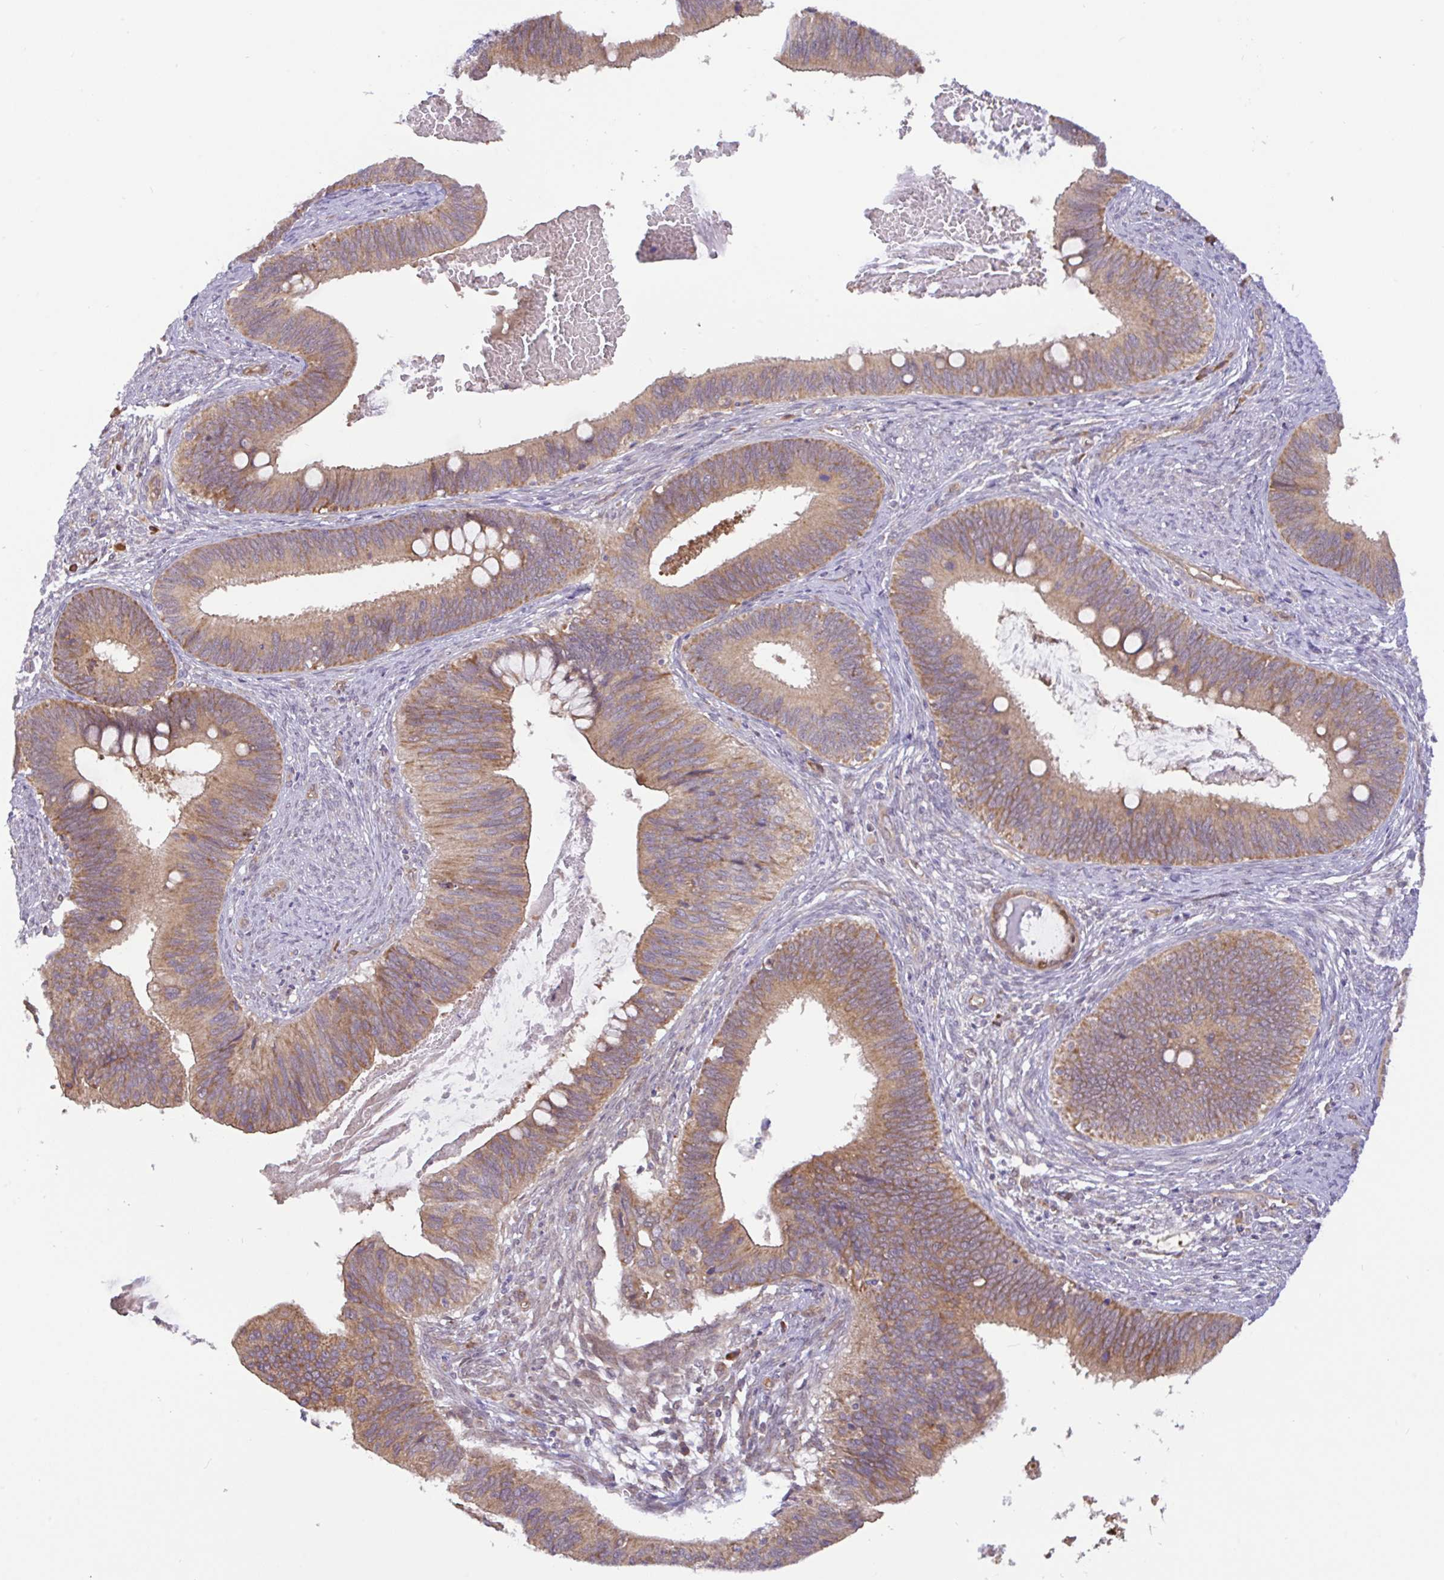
{"staining": {"intensity": "moderate", "quantity": ">75%", "location": "cytoplasmic/membranous"}, "tissue": "cervical cancer", "cell_type": "Tumor cells", "image_type": "cancer", "snomed": [{"axis": "morphology", "description": "Adenocarcinoma, NOS"}, {"axis": "topography", "description": "Cervix"}], "caption": "Immunohistochemistry (IHC) (DAB) staining of cervical cancer (adenocarcinoma) displays moderate cytoplasmic/membranous protein staining in about >75% of tumor cells.", "gene": "DLEU7", "patient": {"sex": "female", "age": 42}}